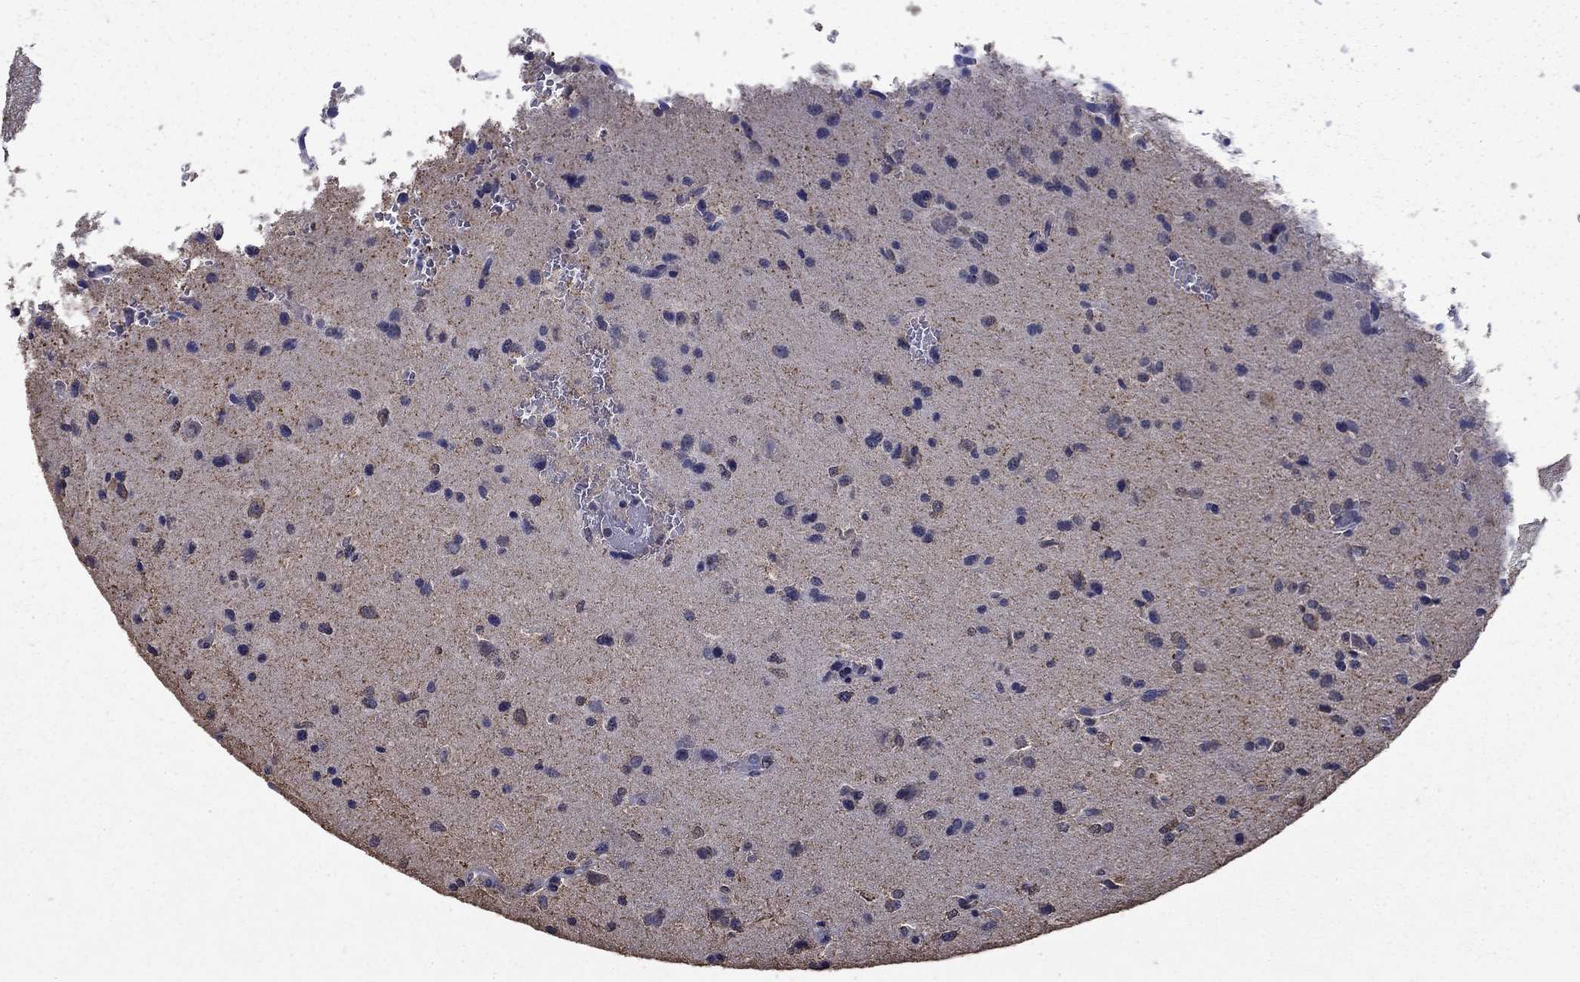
{"staining": {"intensity": "negative", "quantity": "none", "location": "none"}, "tissue": "glioma", "cell_type": "Tumor cells", "image_type": "cancer", "snomed": [{"axis": "morphology", "description": "Glioma, malignant, Low grade"}, {"axis": "topography", "description": "Brain"}], "caption": "Tumor cells are negative for protein expression in human malignant glioma (low-grade).", "gene": "MFAP3L", "patient": {"sex": "male", "age": 41}}